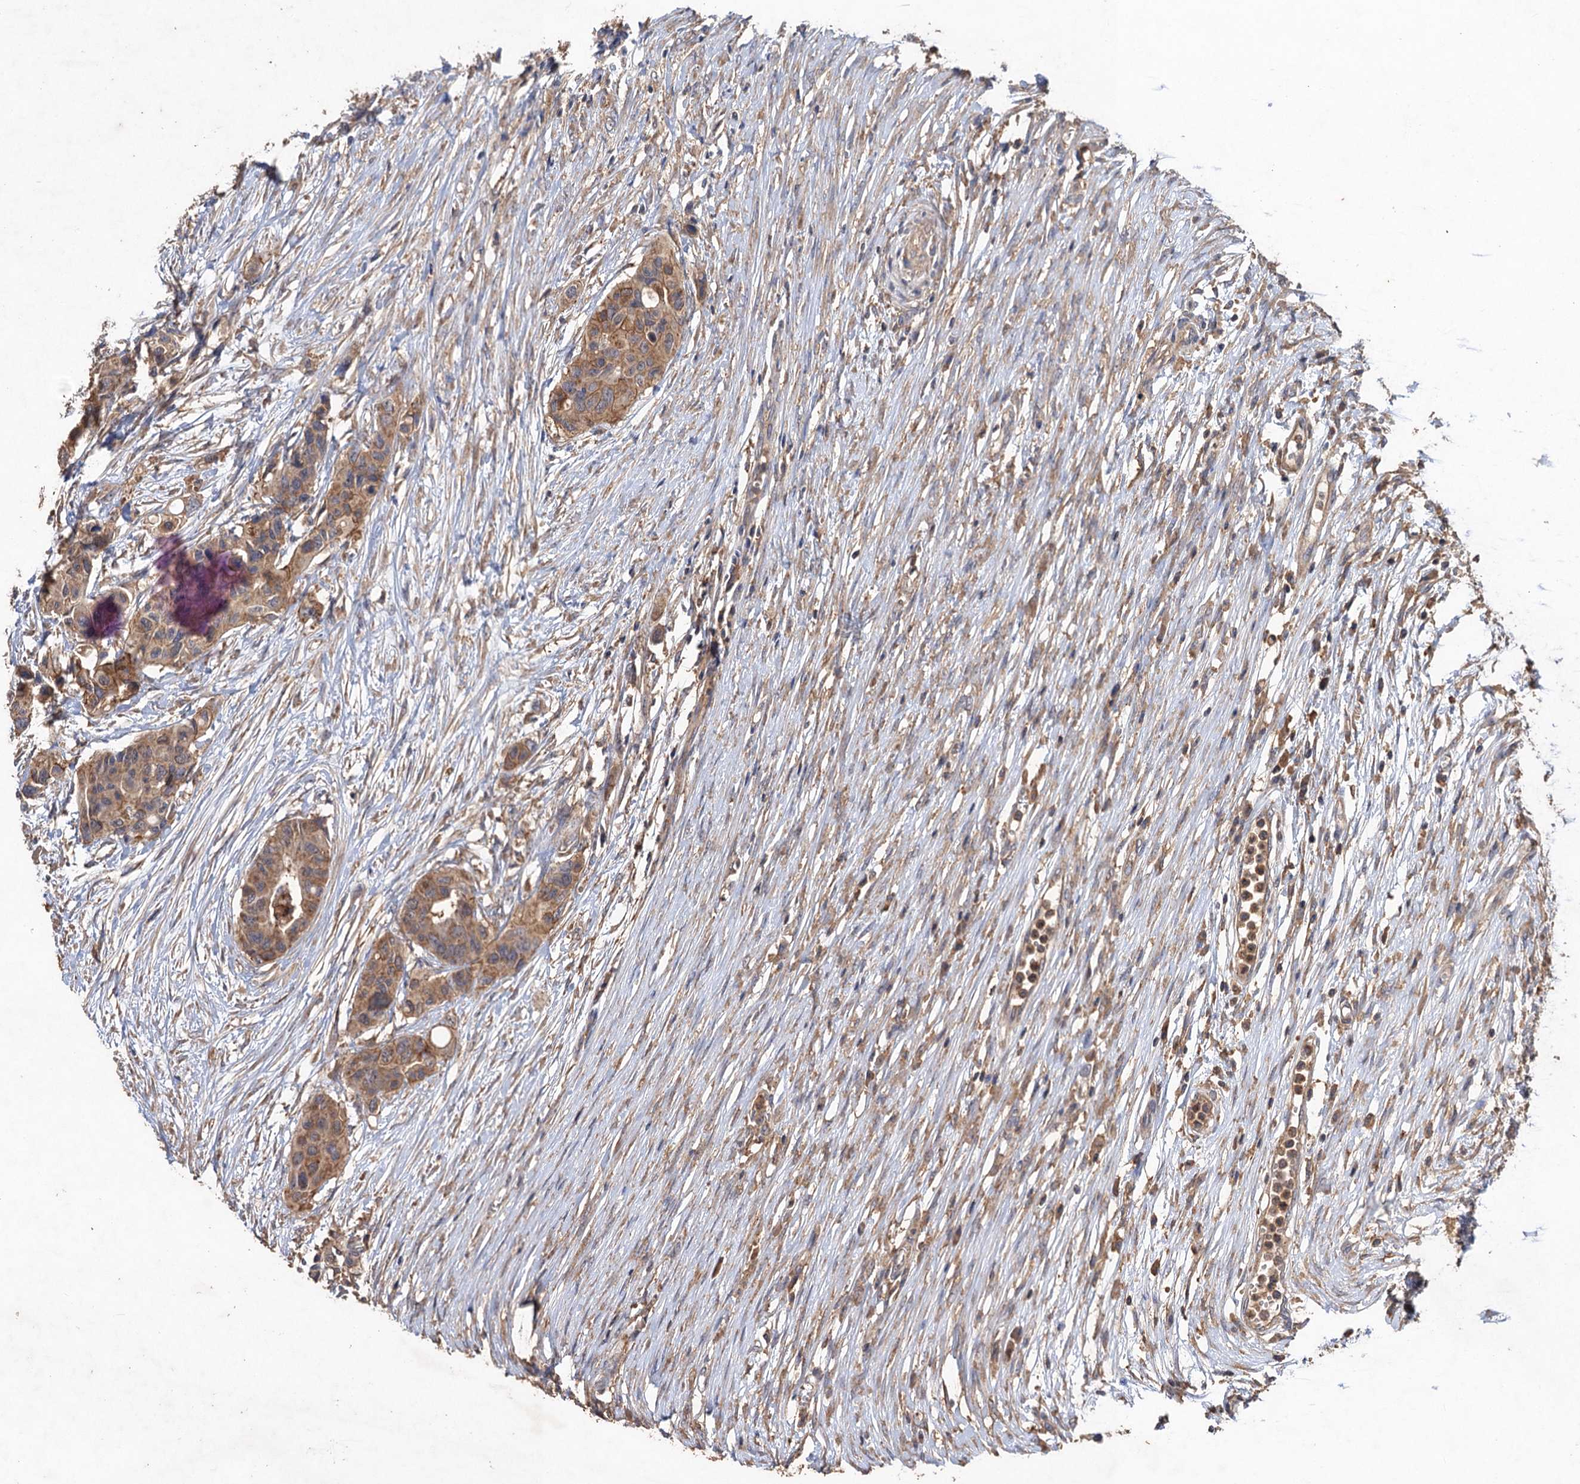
{"staining": {"intensity": "moderate", "quantity": ">75%", "location": "cytoplasmic/membranous"}, "tissue": "colorectal cancer", "cell_type": "Tumor cells", "image_type": "cancer", "snomed": [{"axis": "morphology", "description": "Adenocarcinoma, NOS"}, {"axis": "topography", "description": "Colon"}], "caption": "This micrograph demonstrates immunohistochemistry (IHC) staining of colorectal cancer (adenocarcinoma), with medium moderate cytoplasmic/membranous positivity in about >75% of tumor cells.", "gene": "SCUBE3", "patient": {"sex": "male", "age": 77}}